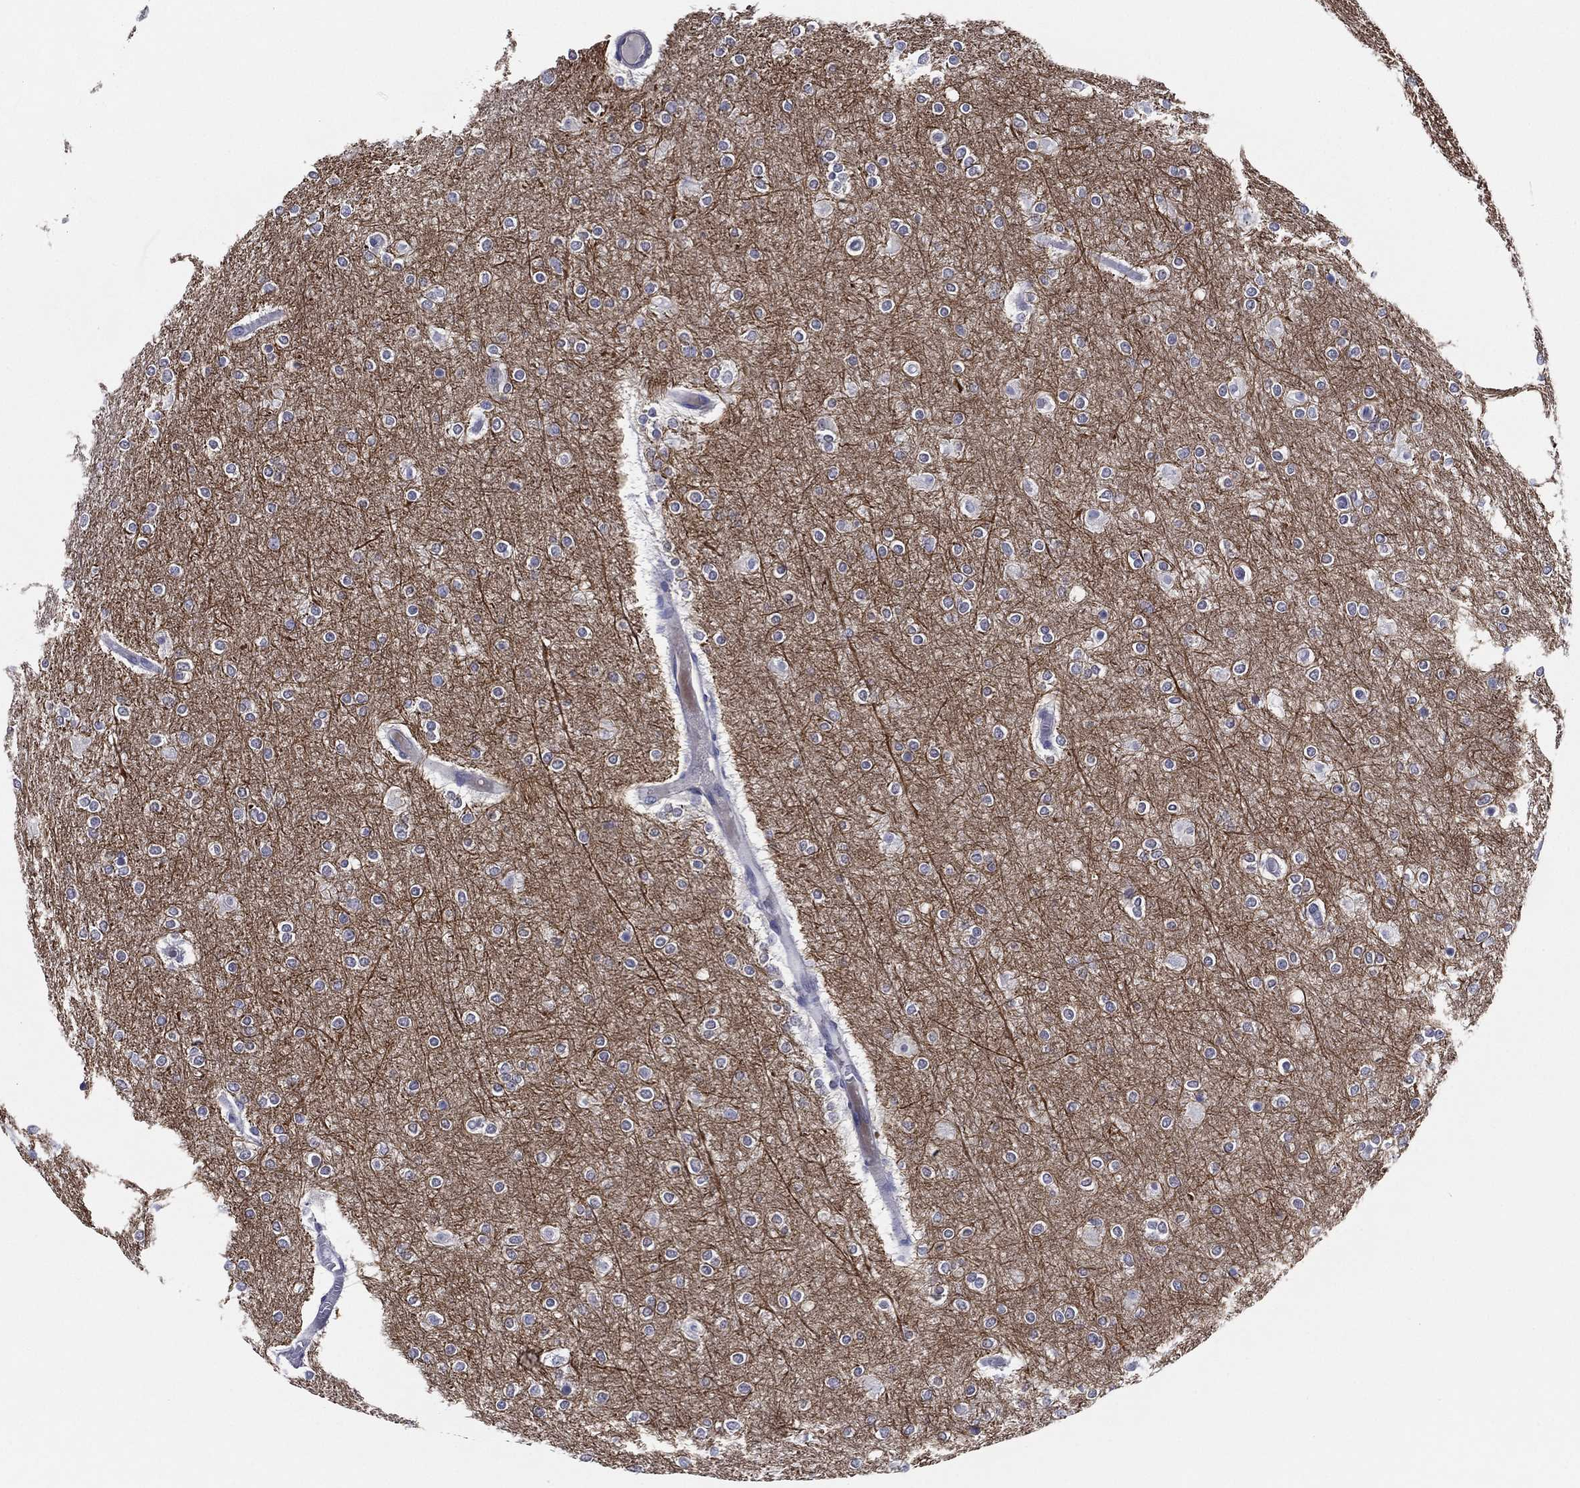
{"staining": {"intensity": "negative", "quantity": "none", "location": "none"}, "tissue": "glioma", "cell_type": "Tumor cells", "image_type": "cancer", "snomed": [{"axis": "morphology", "description": "Glioma, malignant, High grade"}, {"axis": "topography", "description": "Brain"}], "caption": "Malignant high-grade glioma was stained to show a protein in brown. There is no significant positivity in tumor cells. Nuclei are stained in blue.", "gene": "SLC13A4", "patient": {"sex": "female", "age": 61}}